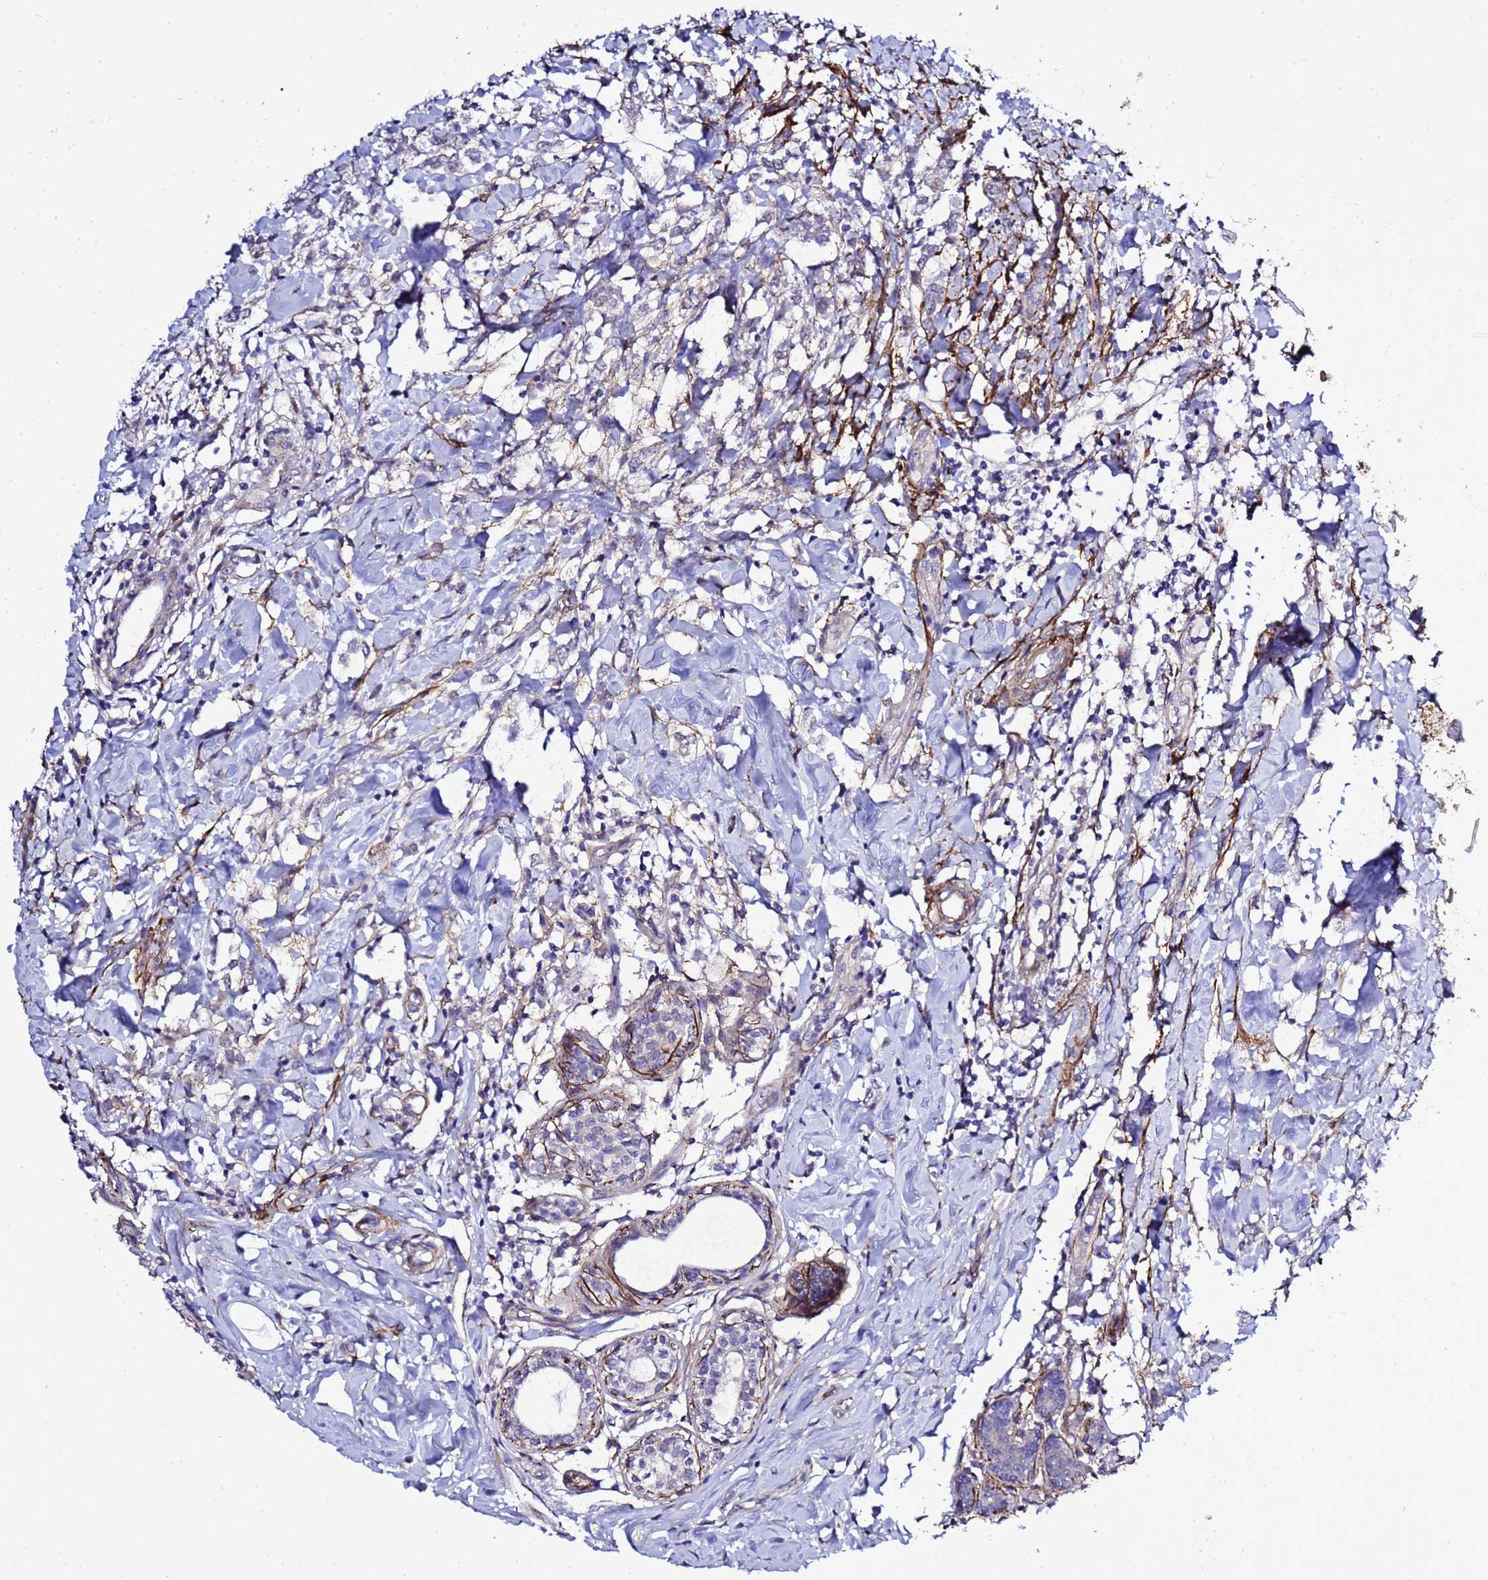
{"staining": {"intensity": "negative", "quantity": "none", "location": "none"}, "tissue": "breast cancer", "cell_type": "Tumor cells", "image_type": "cancer", "snomed": [{"axis": "morphology", "description": "Normal tissue, NOS"}, {"axis": "morphology", "description": "Lobular carcinoma"}, {"axis": "topography", "description": "Breast"}], "caption": "Immunohistochemistry image of neoplastic tissue: breast cancer stained with DAB (3,3'-diaminobenzidine) demonstrates no significant protein expression in tumor cells.", "gene": "GZF1", "patient": {"sex": "female", "age": 47}}